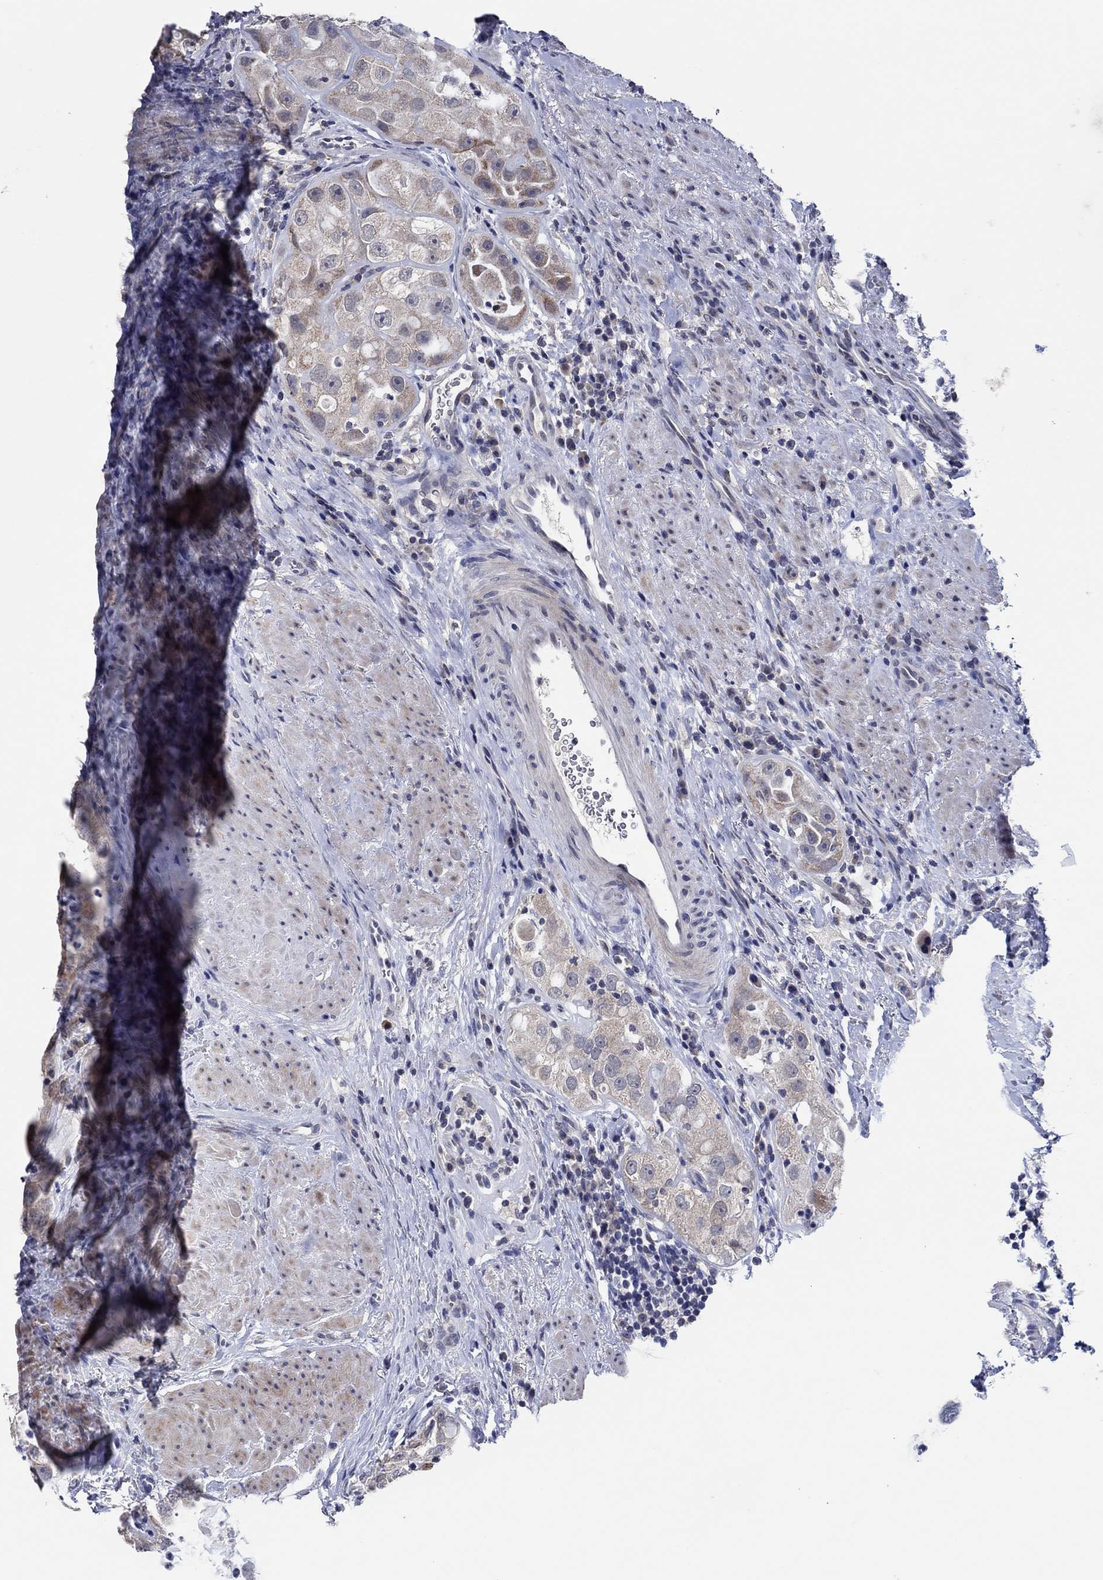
{"staining": {"intensity": "weak", "quantity": ">75%", "location": "cytoplasmic/membranous"}, "tissue": "urothelial cancer", "cell_type": "Tumor cells", "image_type": "cancer", "snomed": [{"axis": "morphology", "description": "Urothelial carcinoma, High grade"}, {"axis": "topography", "description": "Urinary bladder"}], "caption": "The histopathology image reveals staining of urothelial cancer, revealing weak cytoplasmic/membranous protein positivity (brown color) within tumor cells.", "gene": "PRRT3", "patient": {"sex": "female", "age": 41}}